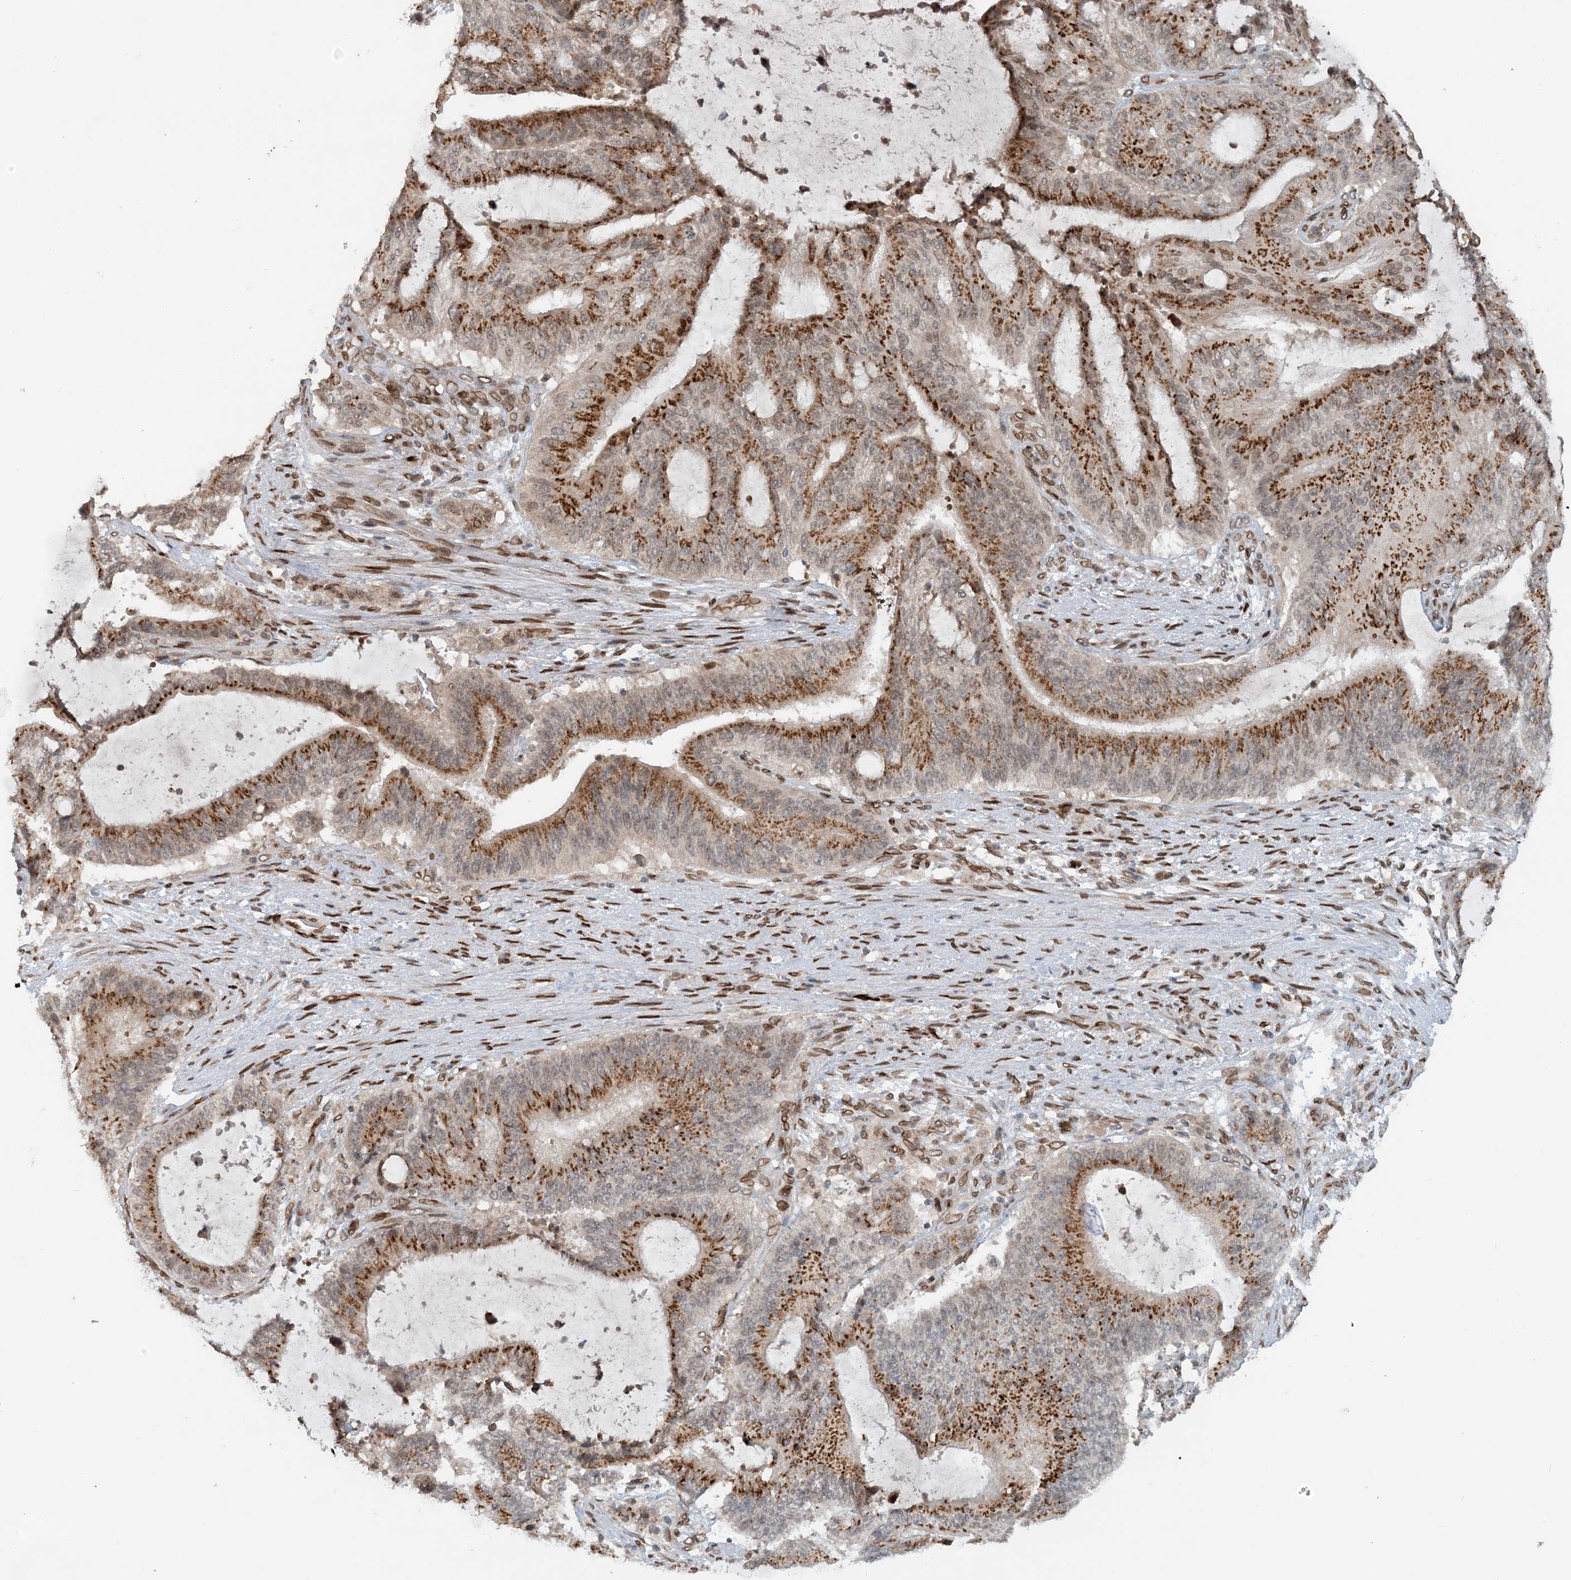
{"staining": {"intensity": "strong", "quantity": ">75%", "location": "cytoplasmic/membranous,nuclear"}, "tissue": "liver cancer", "cell_type": "Tumor cells", "image_type": "cancer", "snomed": [{"axis": "morphology", "description": "Normal tissue, NOS"}, {"axis": "morphology", "description": "Cholangiocarcinoma"}, {"axis": "topography", "description": "Liver"}, {"axis": "topography", "description": "Peripheral nerve tissue"}], "caption": "Human liver cancer stained with a protein marker shows strong staining in tumor cells.", "gene": "SLC35A2", "patient": {"sex": "female", "age": 73}}